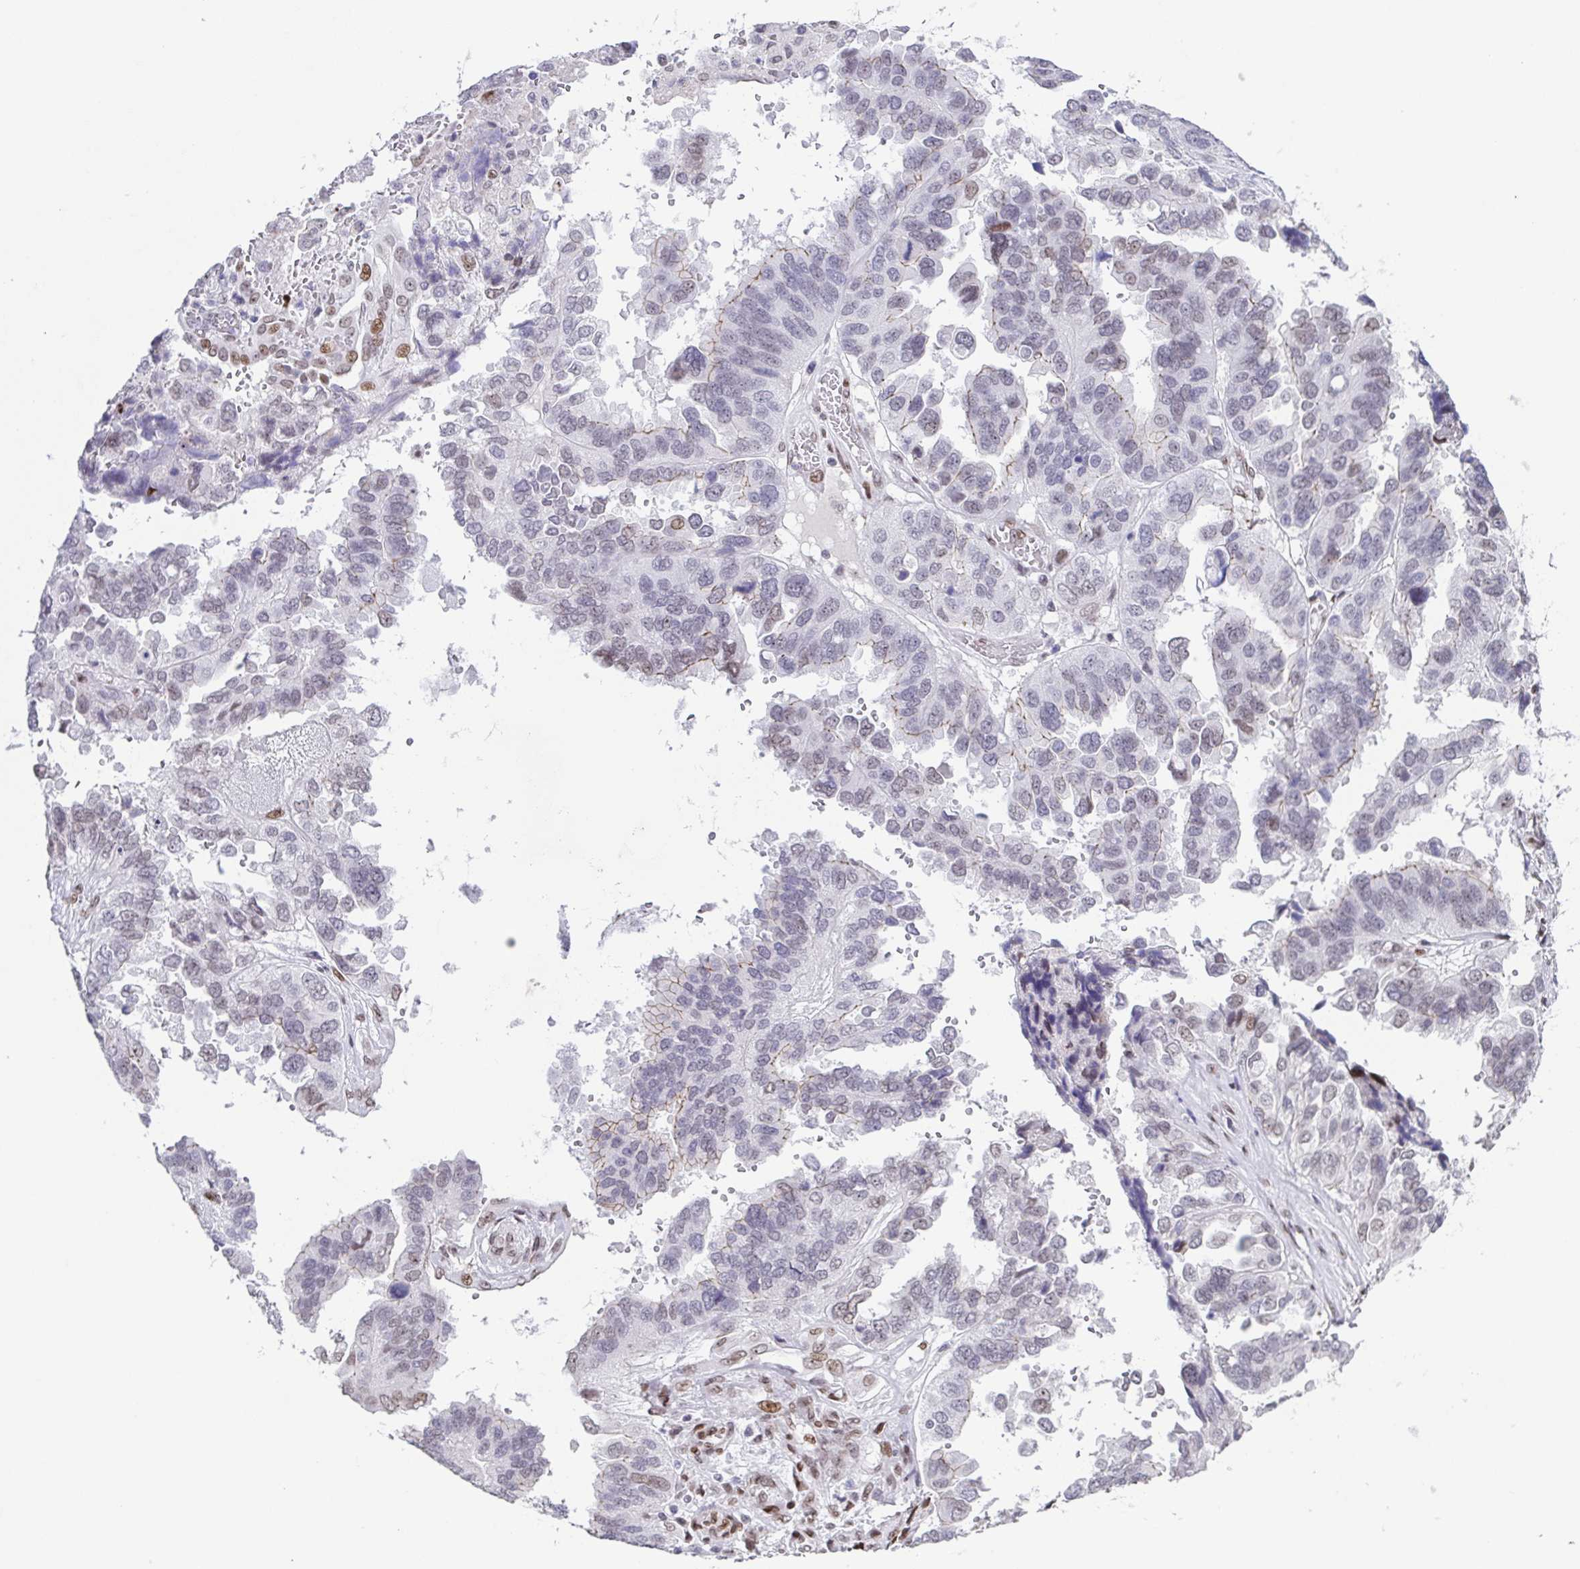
{"staining": {"intensity": "weak", "quantity": "<25%", "location": "nuclear"}, "tissue": "ovarian cancer", "cell_type": "Tumor cells", "image_type": "cancer", "snomed": [{"axis": "morphology", "description": "Cystadenocarcinoma, serous, NOS"}, {"axis": "topography", "description": "Ovary"}], "caption": "This histopathology image is of ovarian cancer stained with immunohistochemistry (IHC) to label a protein in brown with the nuclei are counter-stained blue. There is no positivity in tumor cells.", "gene": "RB1", "patient": {"sex": "female", "age": 79}}